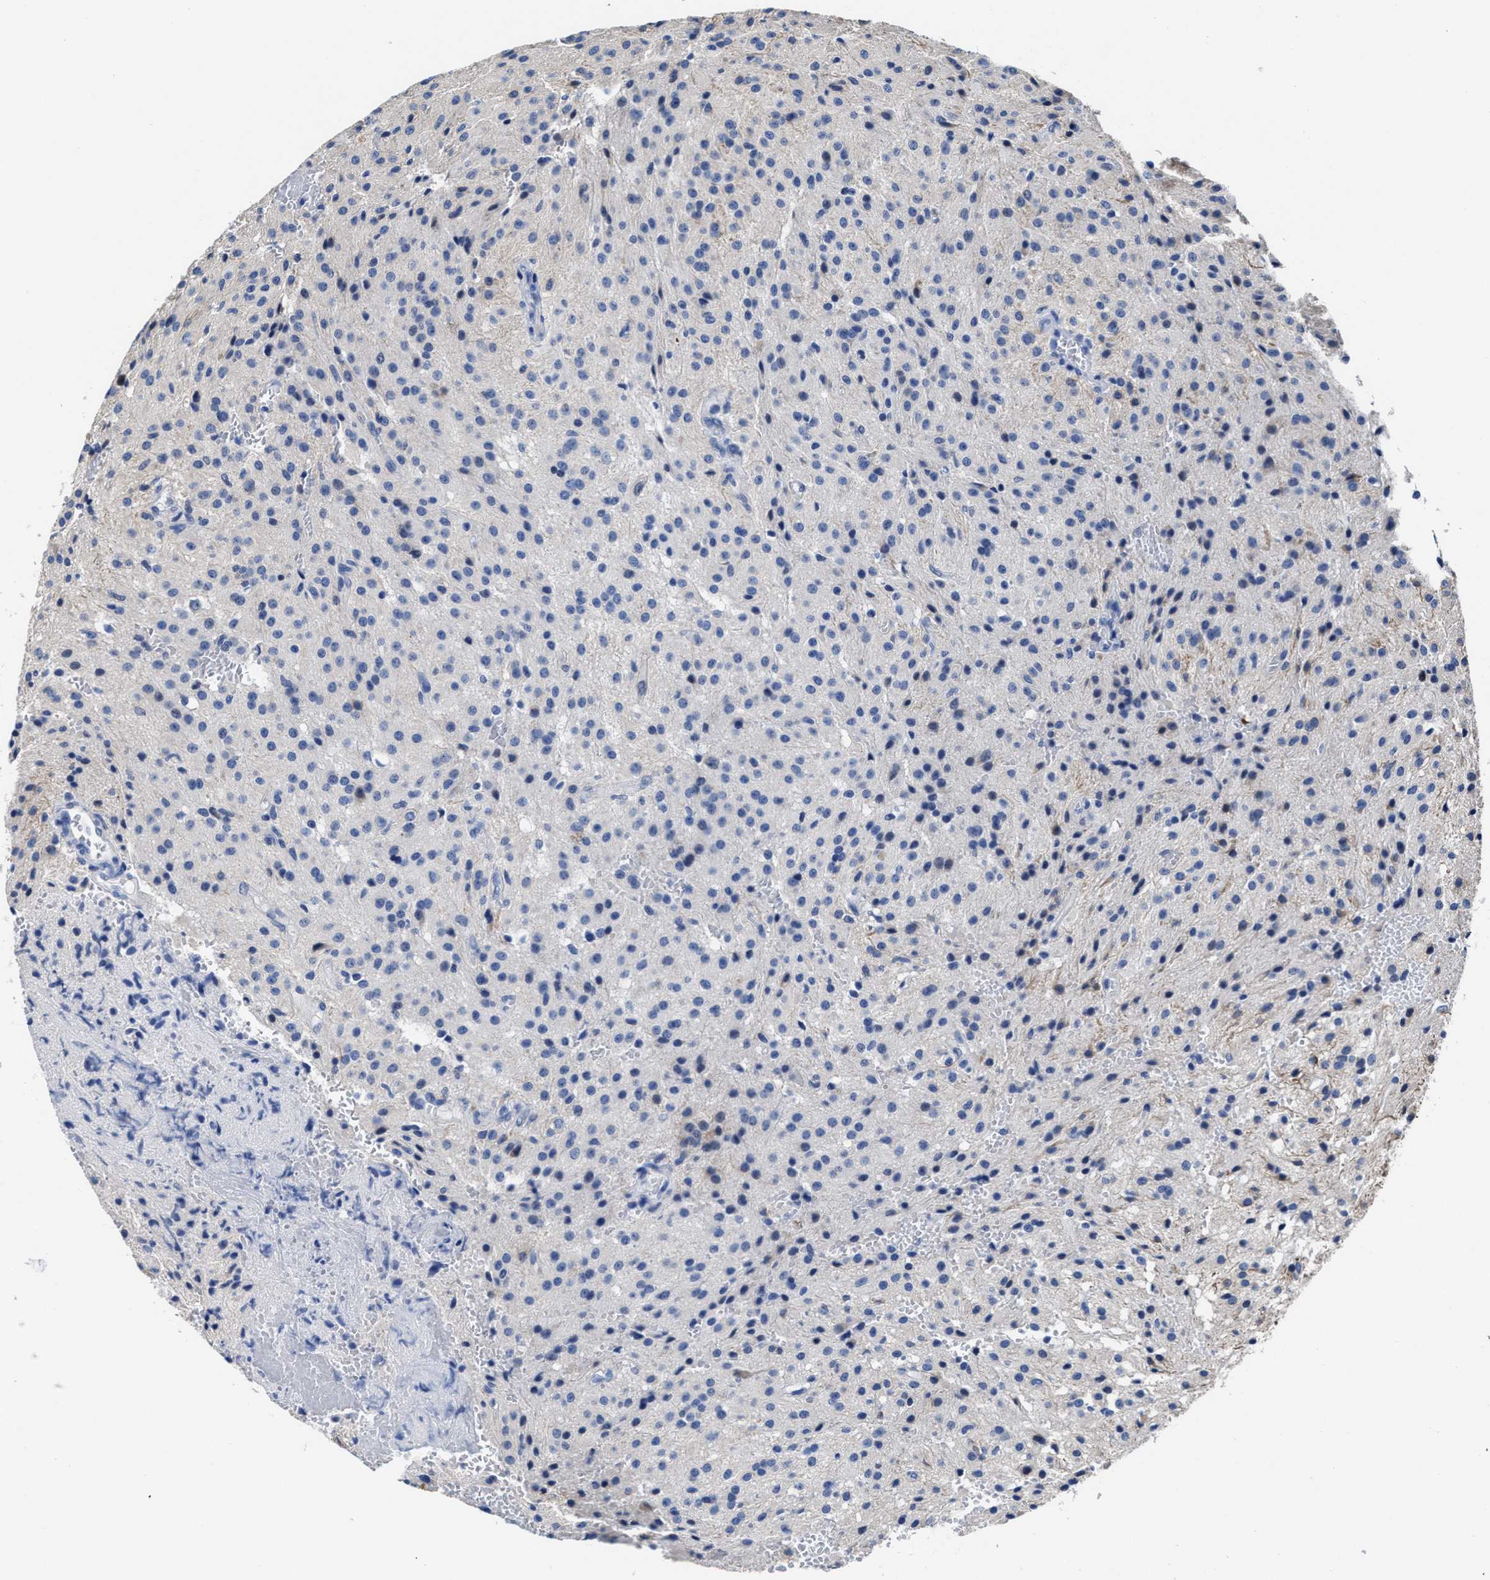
{"staining": {"intensity": "negative", "quantity": "none", "location": "none"}, "tissue": "glioma", "cell_type": "Tumor cells", "image_type": "cancer", "snomed": [{"axis": "morphology", "description": "Glioma, malignant, High grade"}, {"axis": "topography", "description": "Brain"}], "caption": "This photomicrograph is of high-grade glioma (malignant) stained with immunohistochemistry (IHC) to label a protein in brown with the nuclei are counter-stained blue. There is no staining in tumor cells.", "gene": "HOOK1", "patient": {"sex": "female", "age": 59}}